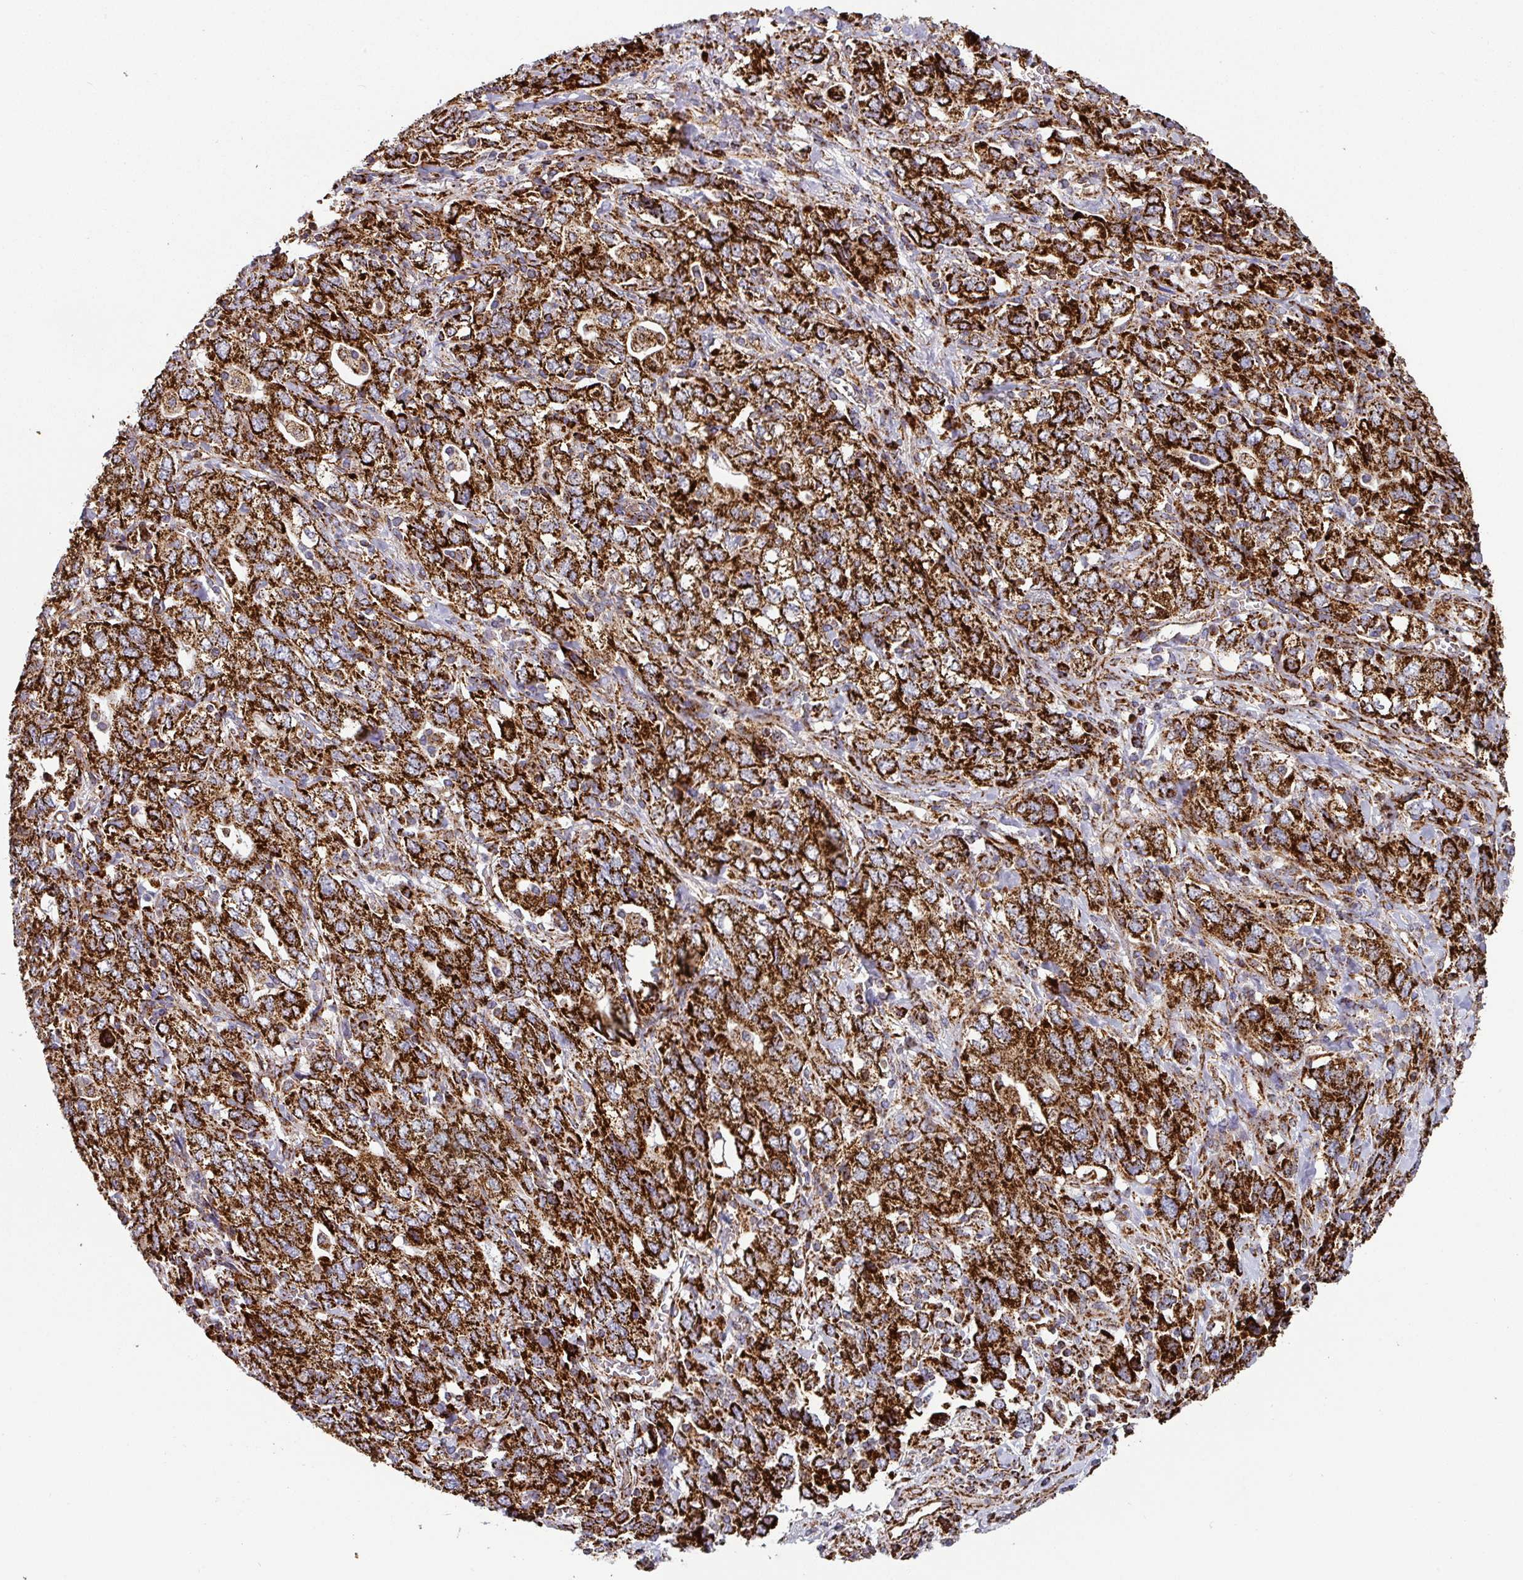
{"staining": {"intensity": "strong", "quantity": ">75%", "location": "cytoplasmic/membranous"}, "tissue": "stomach cancer", "cell_type": "Tumor cells", "image_type": "cancer", "snomed": [{"axis": "morphology", "description": "Adenocarcinoma, NOS"}, {"axis": "topography", "description": "Stomach, upper"}, {"axis": "topography", "description": "Stomach"}], "caption": "Strong cytoplasmic/membranous positivity for a protein is present in about >75% of tumor cells of stomach cancer using immunohistochemistry (IHC).", "gene": "TRAP1", "patient": {"sex": "male", "age": 62}}